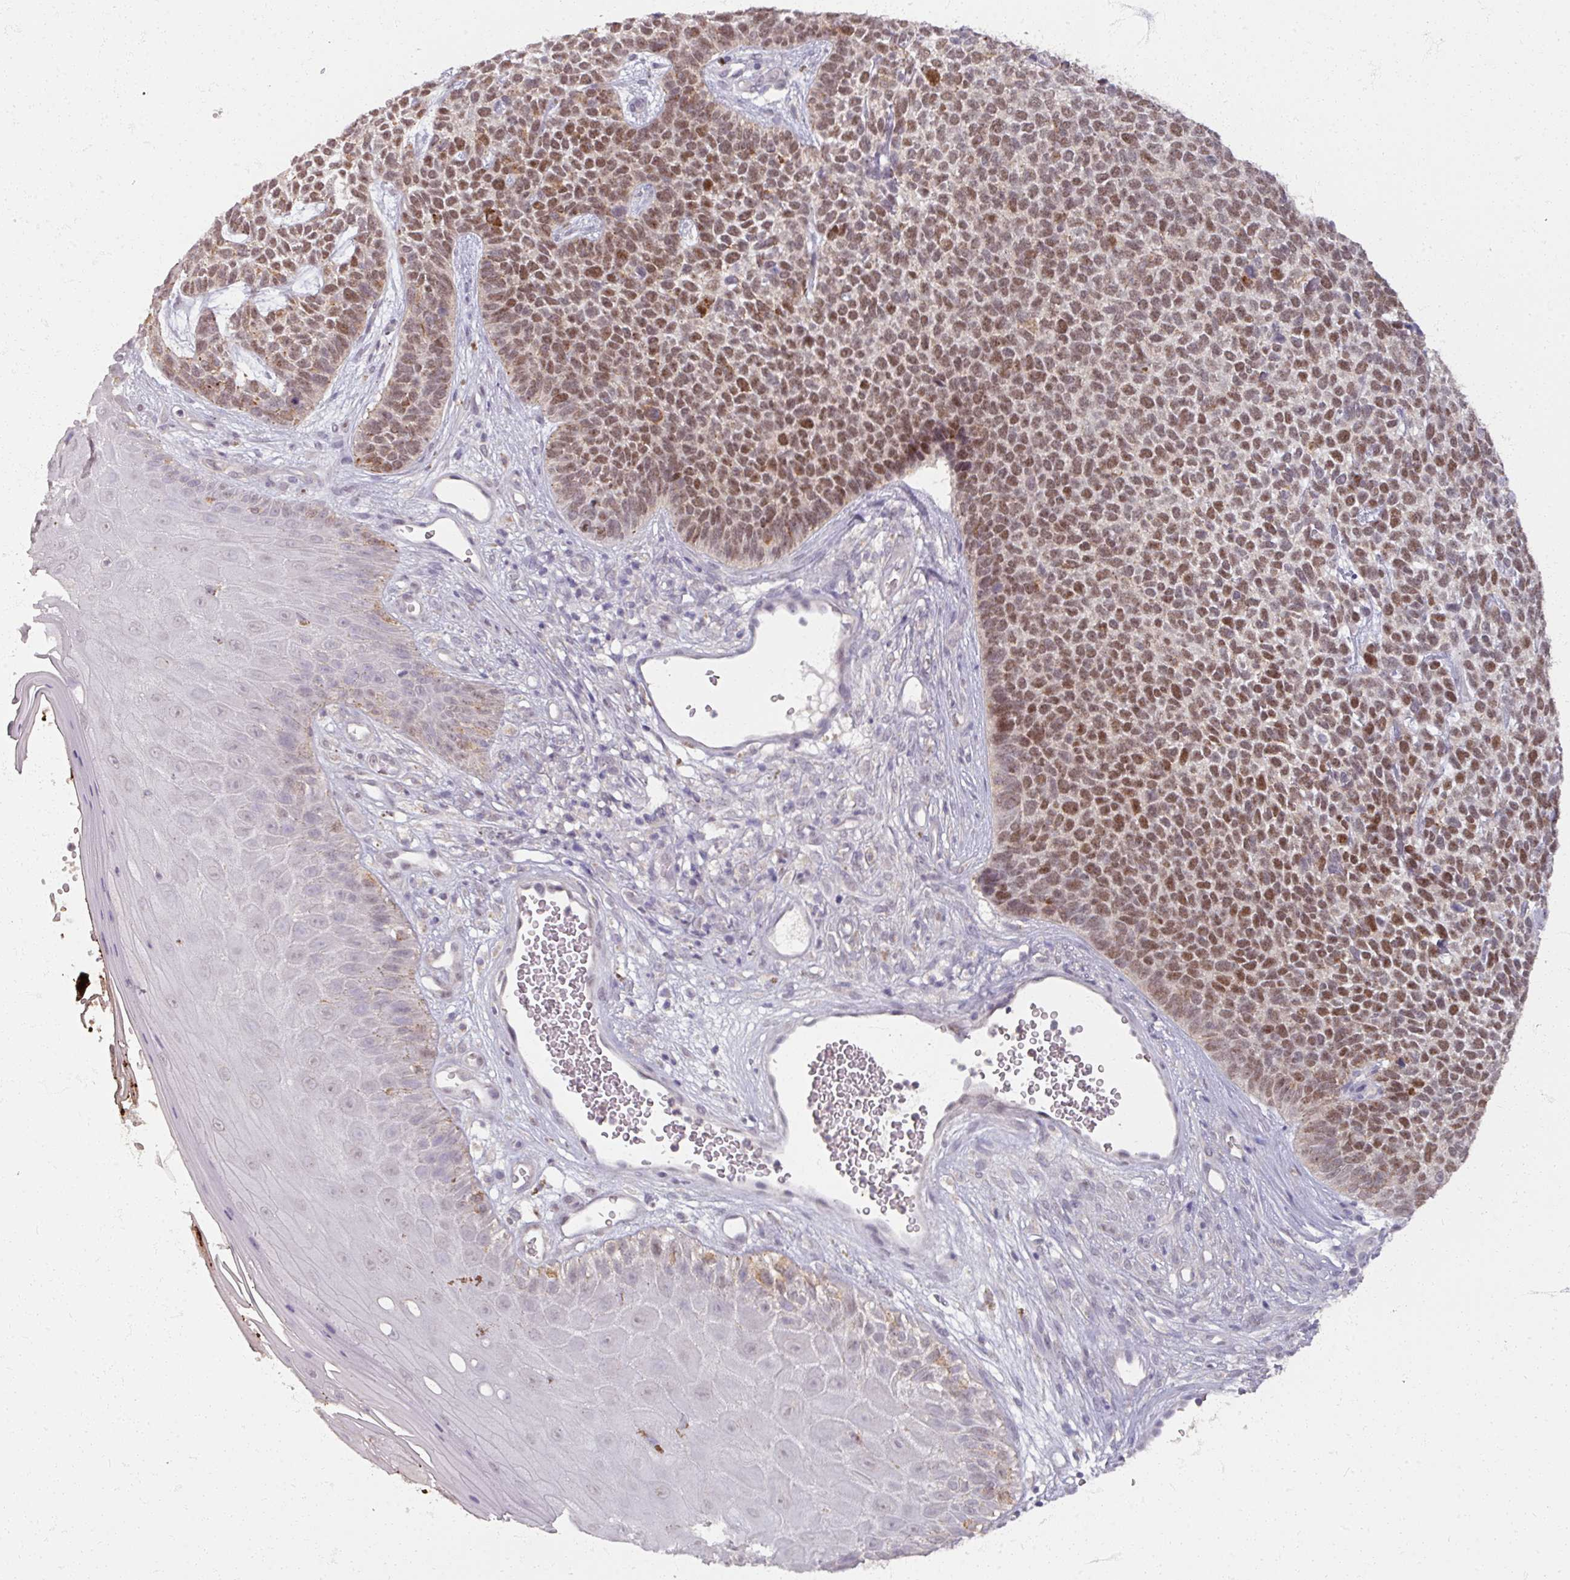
{"staining": {"intensity": "moderate", "quantity": "25%-75%", "location": "nuclear"}, "tissue": "skin cancer", "cell_type": "Tumor cells", "image_type": "cancer", "snomed": [{"axis": "morphology", "description": "Basal cell carcinoma"}, {"axis": "topography", "description": "Skin"}], "caption": "Protein expression analysis of human skin basal cell carcinoma reveals moderate nuclear staining in approximately 25%-75% of tumor cells.", "gene": "SOX11", "patient": {"sex": "female", "age": 84}}